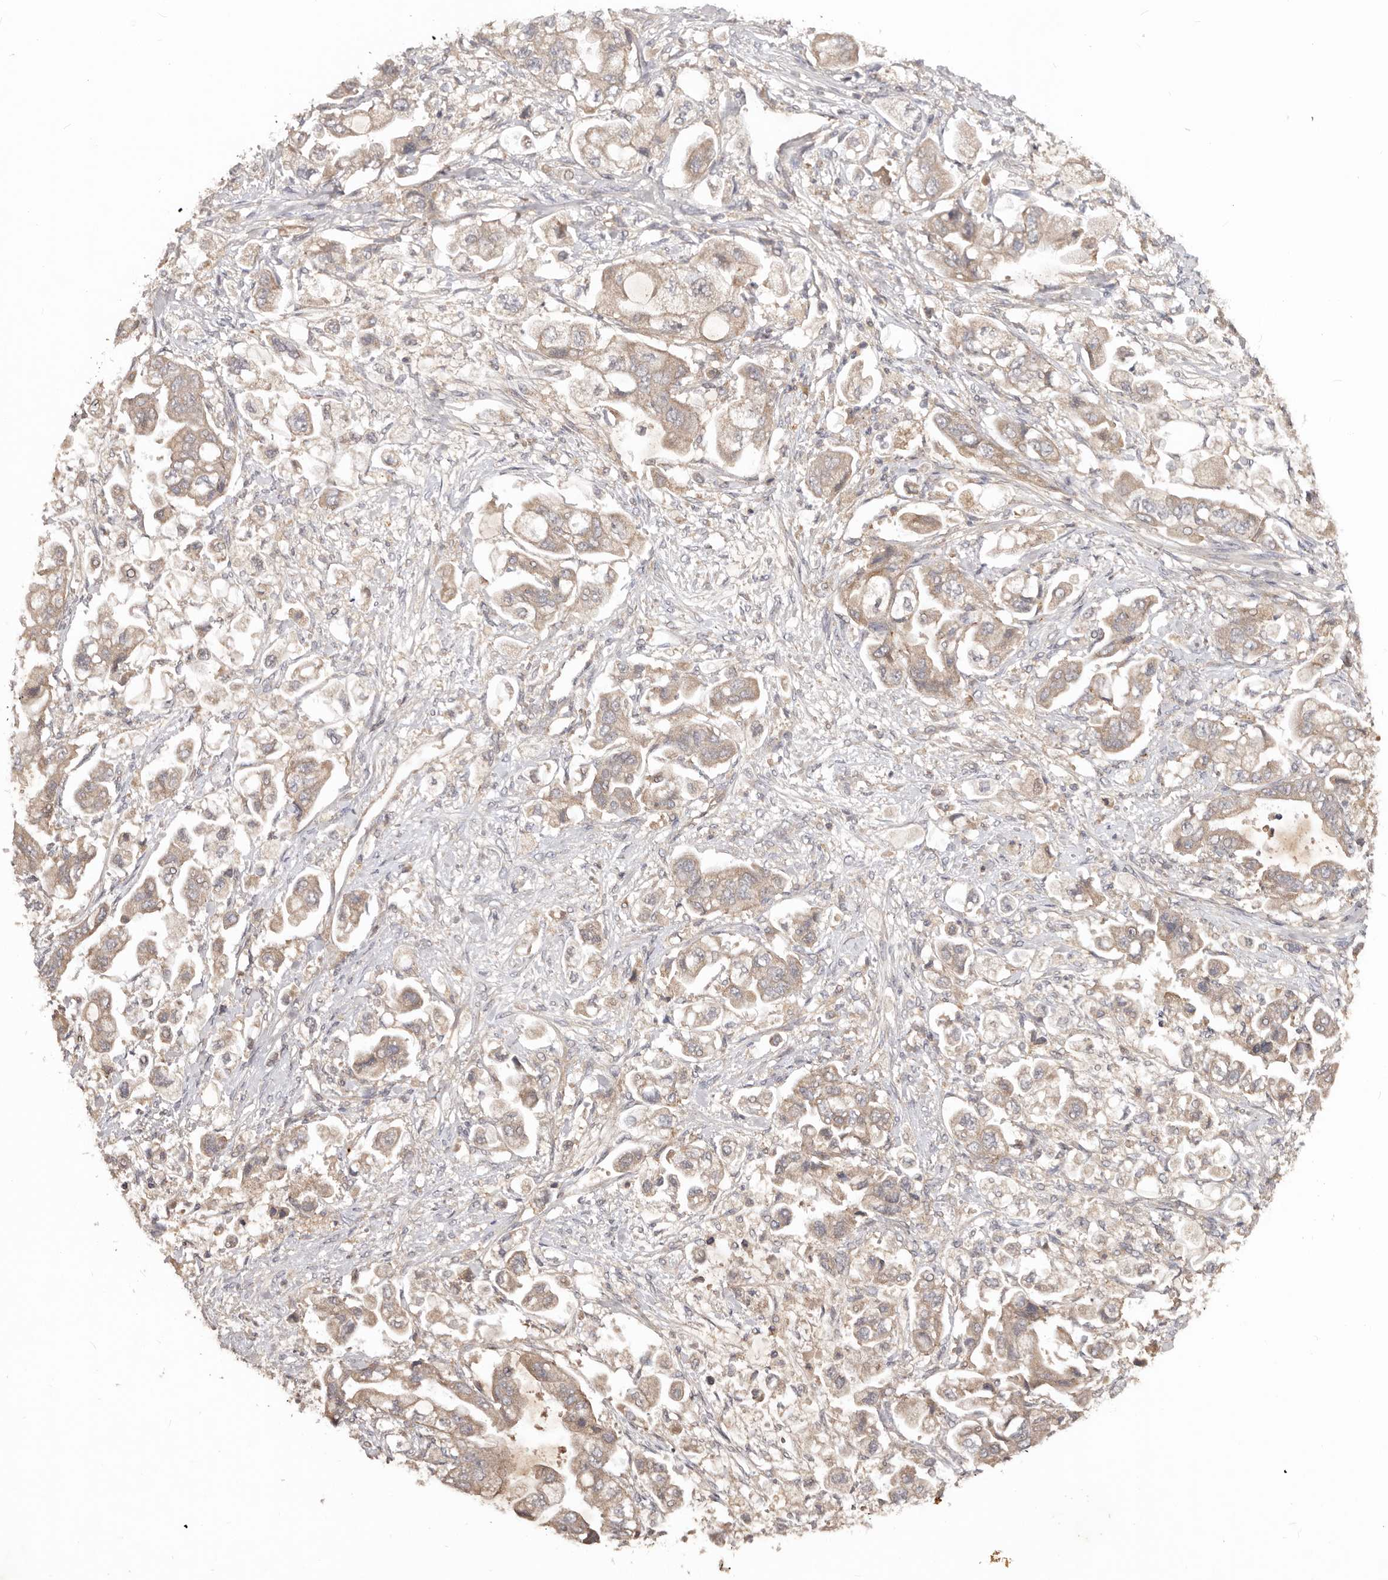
{"staining": {"intensity": "weak", "quantity": ">75%", "location": "cytoplasmic/membranous"}, "tissue": "stomach cancer", "cell_type": "Tumor cells", "image_type": "cancer", "snomed": [{"axis": "morphology", "description": "Adenocarcinoma, NOS"}, {"axis": "topography", "description": "Stomach"}], "caption": "Brown immunohistochemical staining in stomach cancer reveals weak cytoplasmic/membranous staining in approximately >75% of tumor cells.", "gene": "PKIB", "patient": {"sex": "male", "age": 62}}